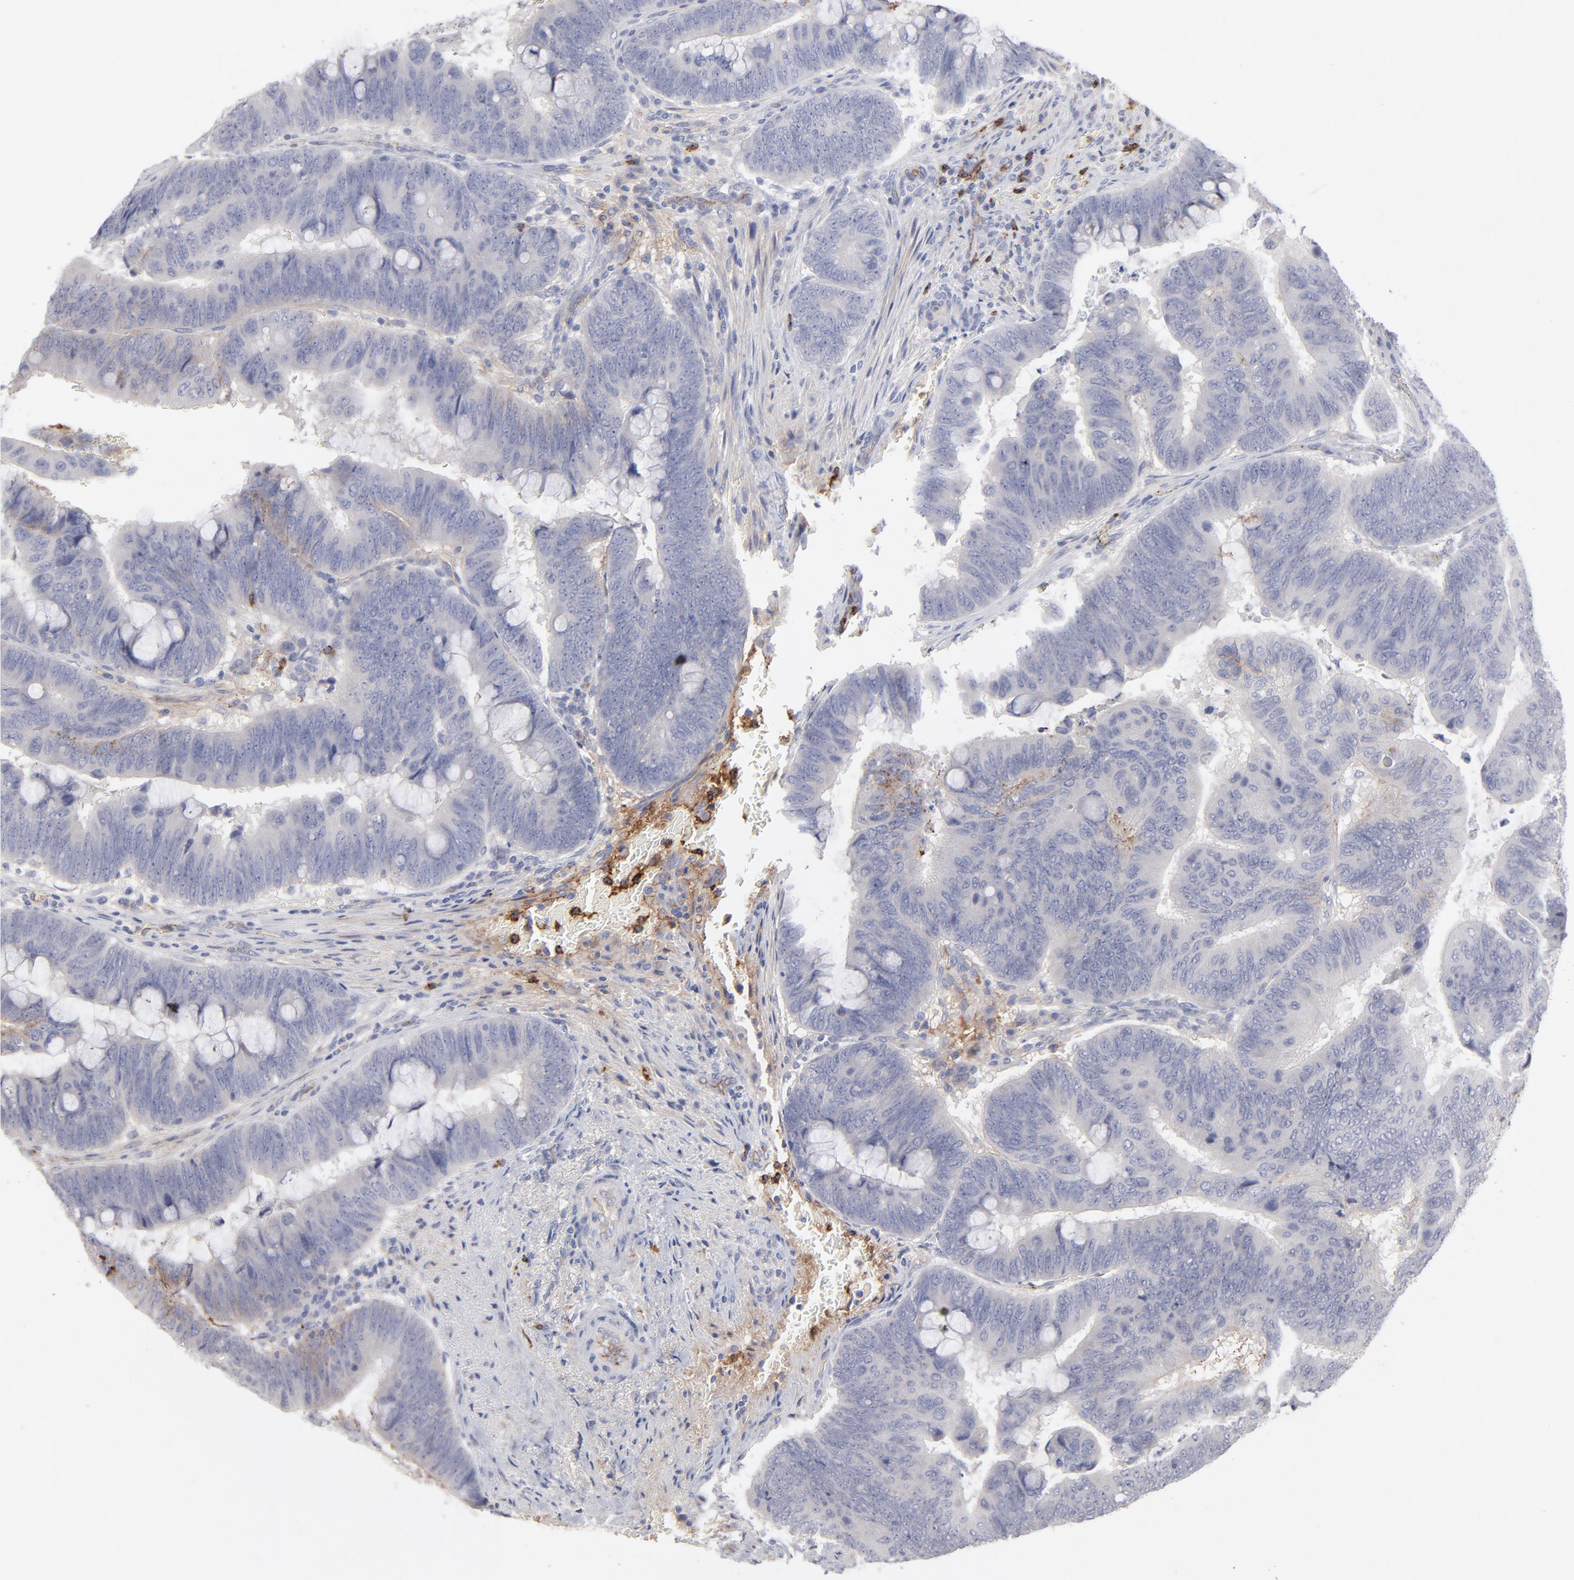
{"staining": {"intensity": "negative", "quantity": "none", "location": "none"}, "tissue": "colorectal cancer", "cell_type": "Tumor cells", "image_type": "cancer", "snomed": [{"axis": "morphology", "description": "Normal tissue, NOS"}, {"axis": "morphology", "description": "Adenocarcinoma, NOS"}, {"axis": "topography", "description": "Rectum"}], "caption": "DAB immunohistochemical staining of human colorectal cancer displays no significant positivity in tumor cells.", "gene": "CCR3", "patient": {"sex": "male", "age": 92}}